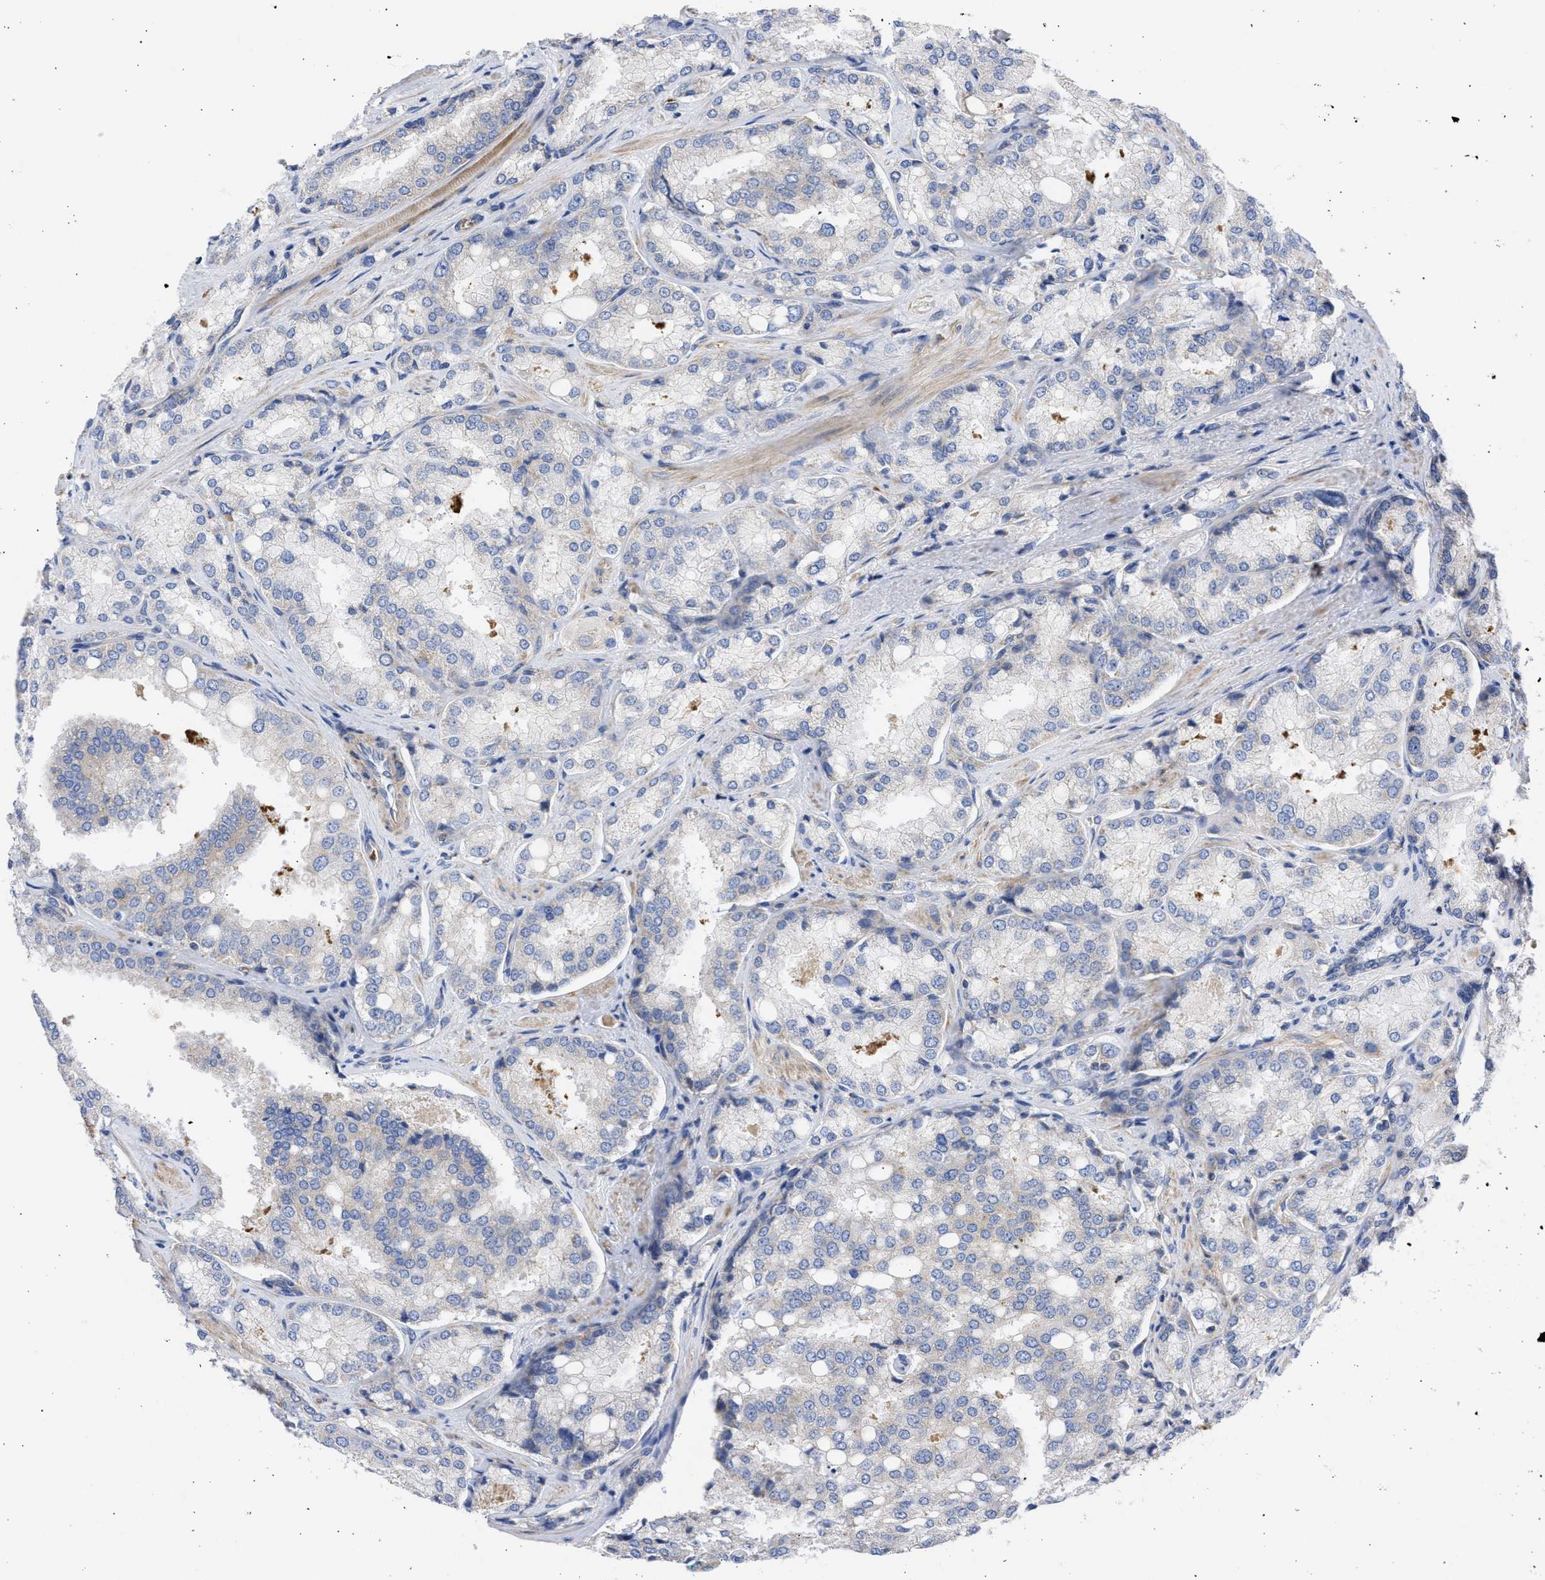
{"staining": {"intensity": "negative", "quantity": "none", "location": "none"}, "tissue": "prostate cancer", "cell_type": "Tumor cells", "image_type": "cancer", "snomed": [{"axis": "morphology", "description": "Adenocarcinoma, High grade"}, {"axis": "topography", "description": "Prostate"}], "caption": "DAB immunohistochemical staining of human adenocarcinoma (high-grade) (prostate) demonstrates no significant positivity in tumor cells. (DAB (3,3'-diaminobenzidine) IHC with hematoxylin counter stain).", "gene": "BTG3", "patient": {"sex": "male", "age": 50}}